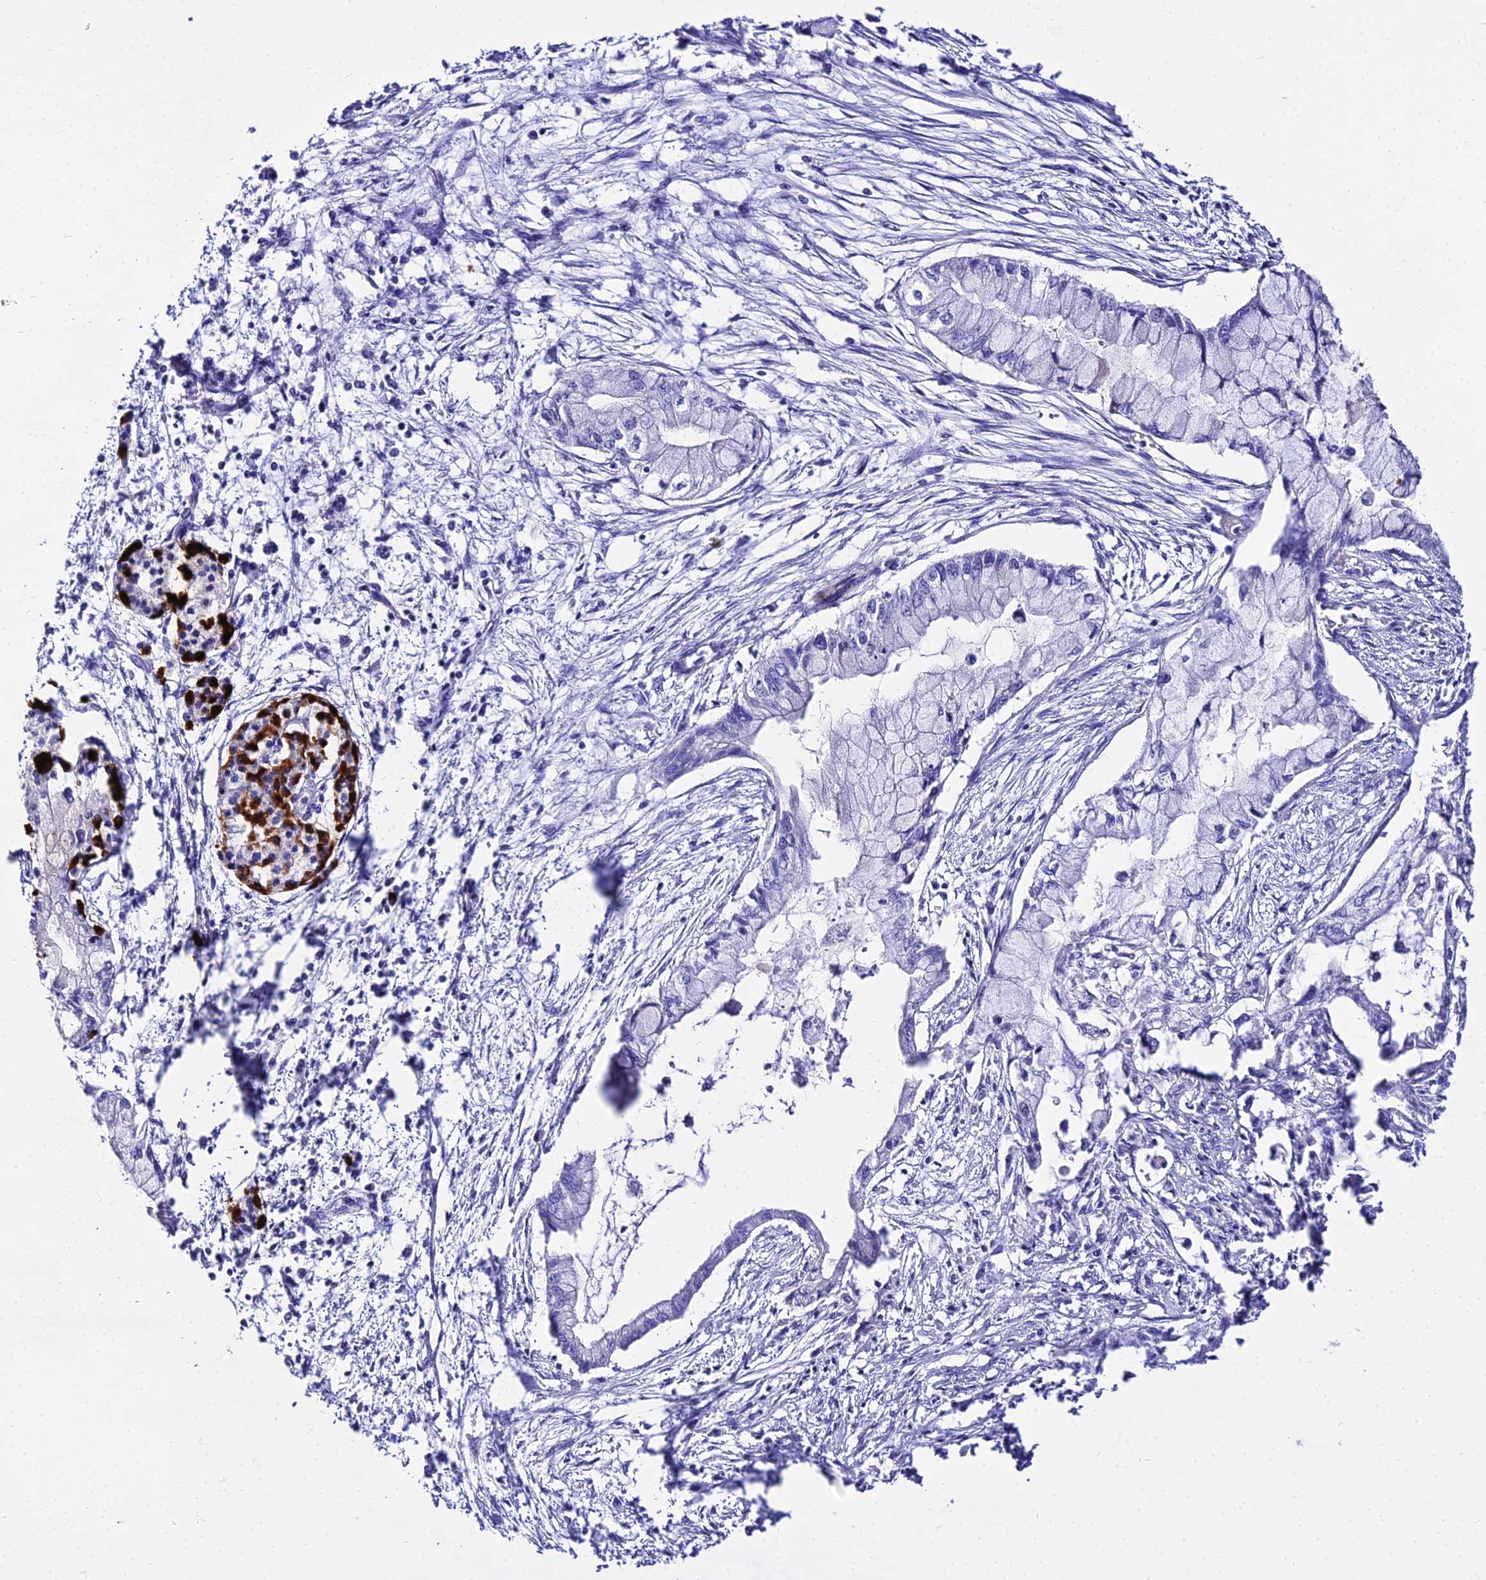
{"staining": {"intensity": "negative", "quantity": "none", "location": "none"}, "tissue": "pancreatic cancer", "cell_type": "Tumor cells", "image_type": "cancer", "snomed": [{"axis": "morphology", "description": "Adenocarcinoma, NOS"}, {"axis": "topography", "description": "Pancreas"}], "caption": "IHC micrograph of human adenocarcinoma (pancreatic) stained for a protein (brown), which displays no expression in tumor cells. Nuclei are stained in blue.", "gene": "TUBA3D", "patient": {"sex": "male", "age": 48}}